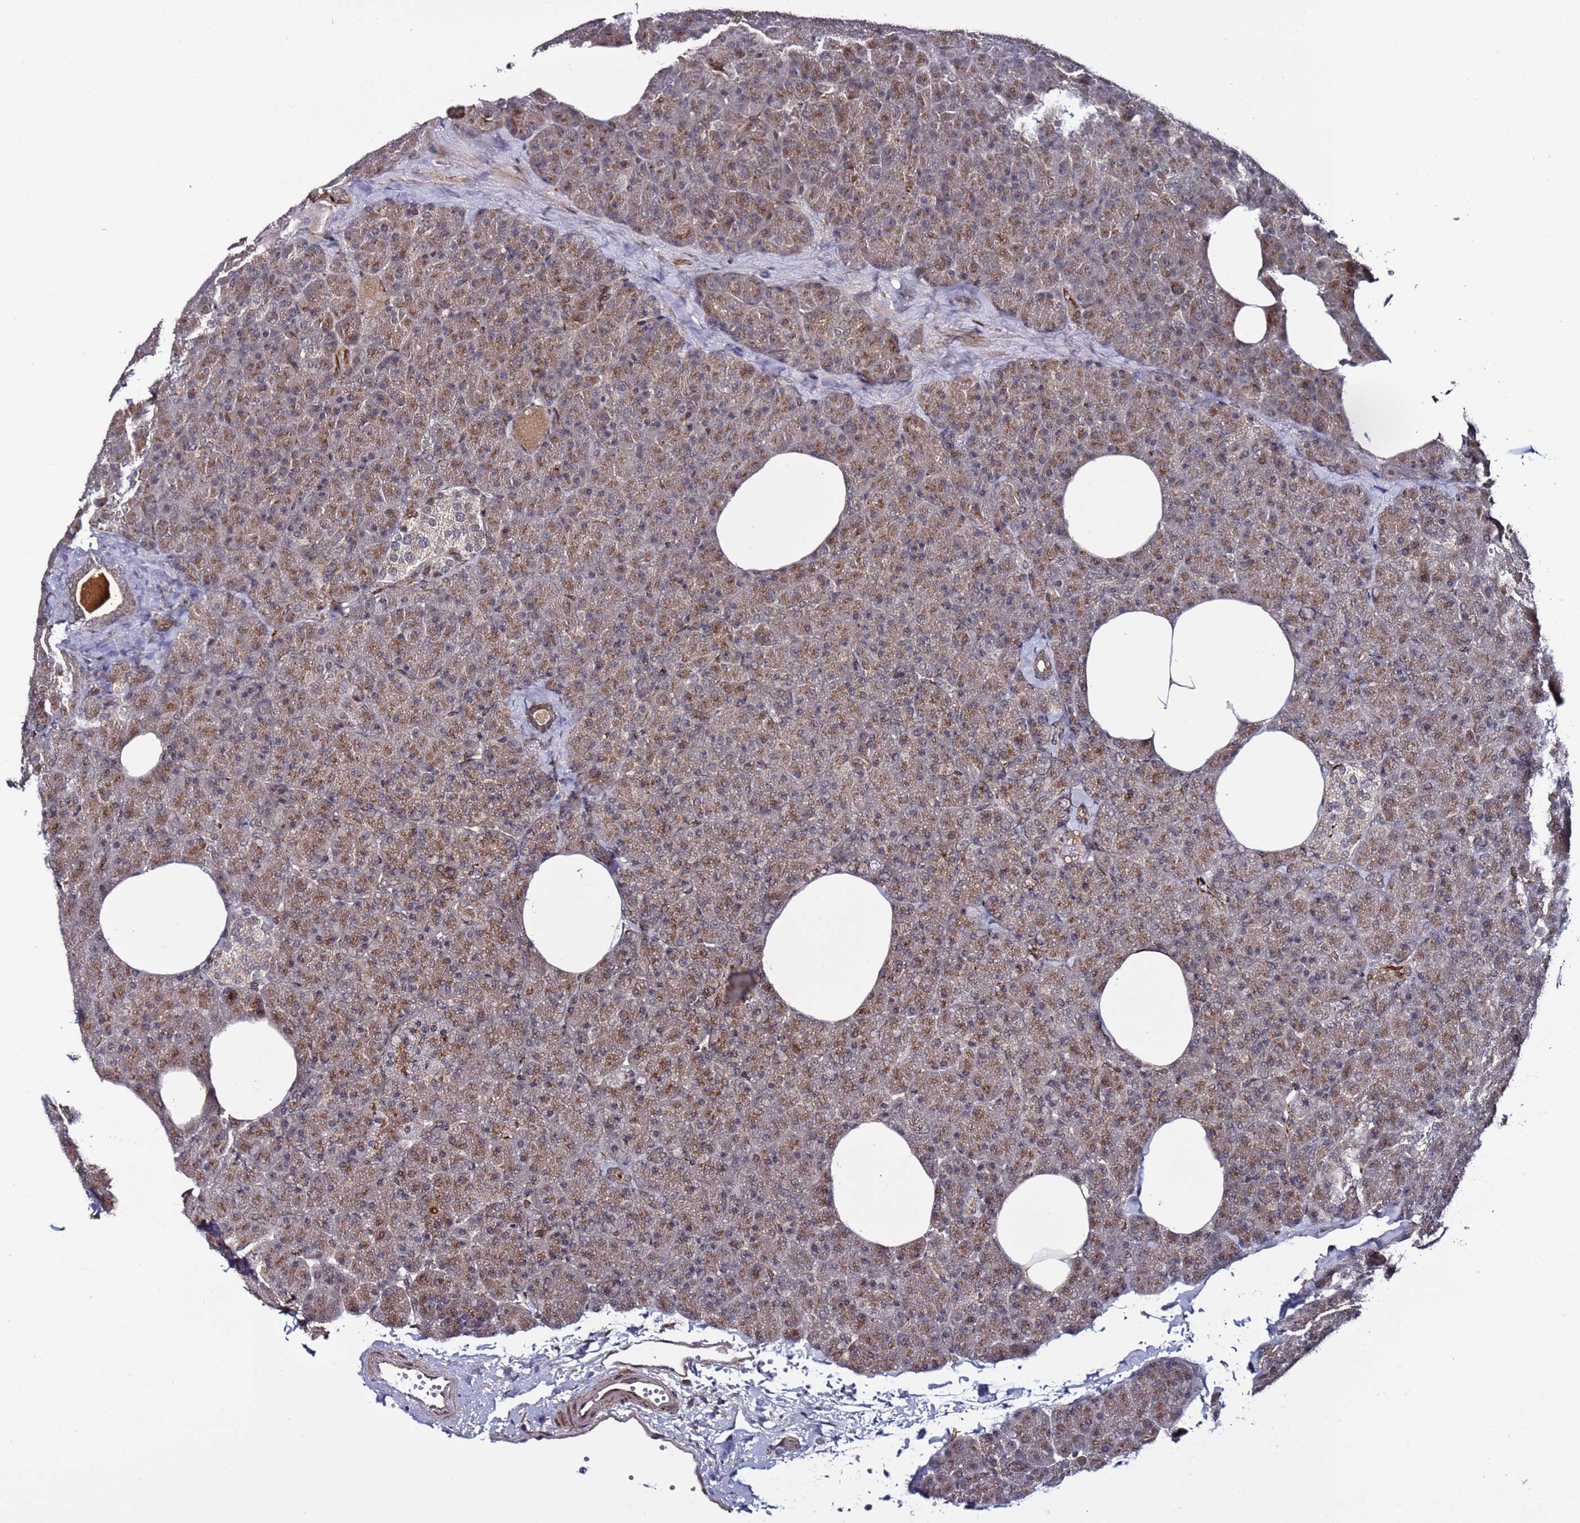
{"staining": {"intensity": "moderate", "quantity": ">75%", "location": "cytoplasmic/membranous,nuclear"}, "tissue": "pancreas", "cell_type": "Exocrine glandular cells", "image_type": "normal", "snomed": [{"axis": "morphology", "description": "Normal tissue, NOS"}, {"axis": "morphology", "description": "Carcinoid, malignant, NOS"}, {"axis": "topography", "description": "Pancreas"}], "caption": "Unremarkable pancreas shows moderate cytoplasmic/membranous,nuclear staining in about >75% of exocrine glandular cells.", "gene": "POLR2D", "patient": {"sex": "female", "age": 35}}